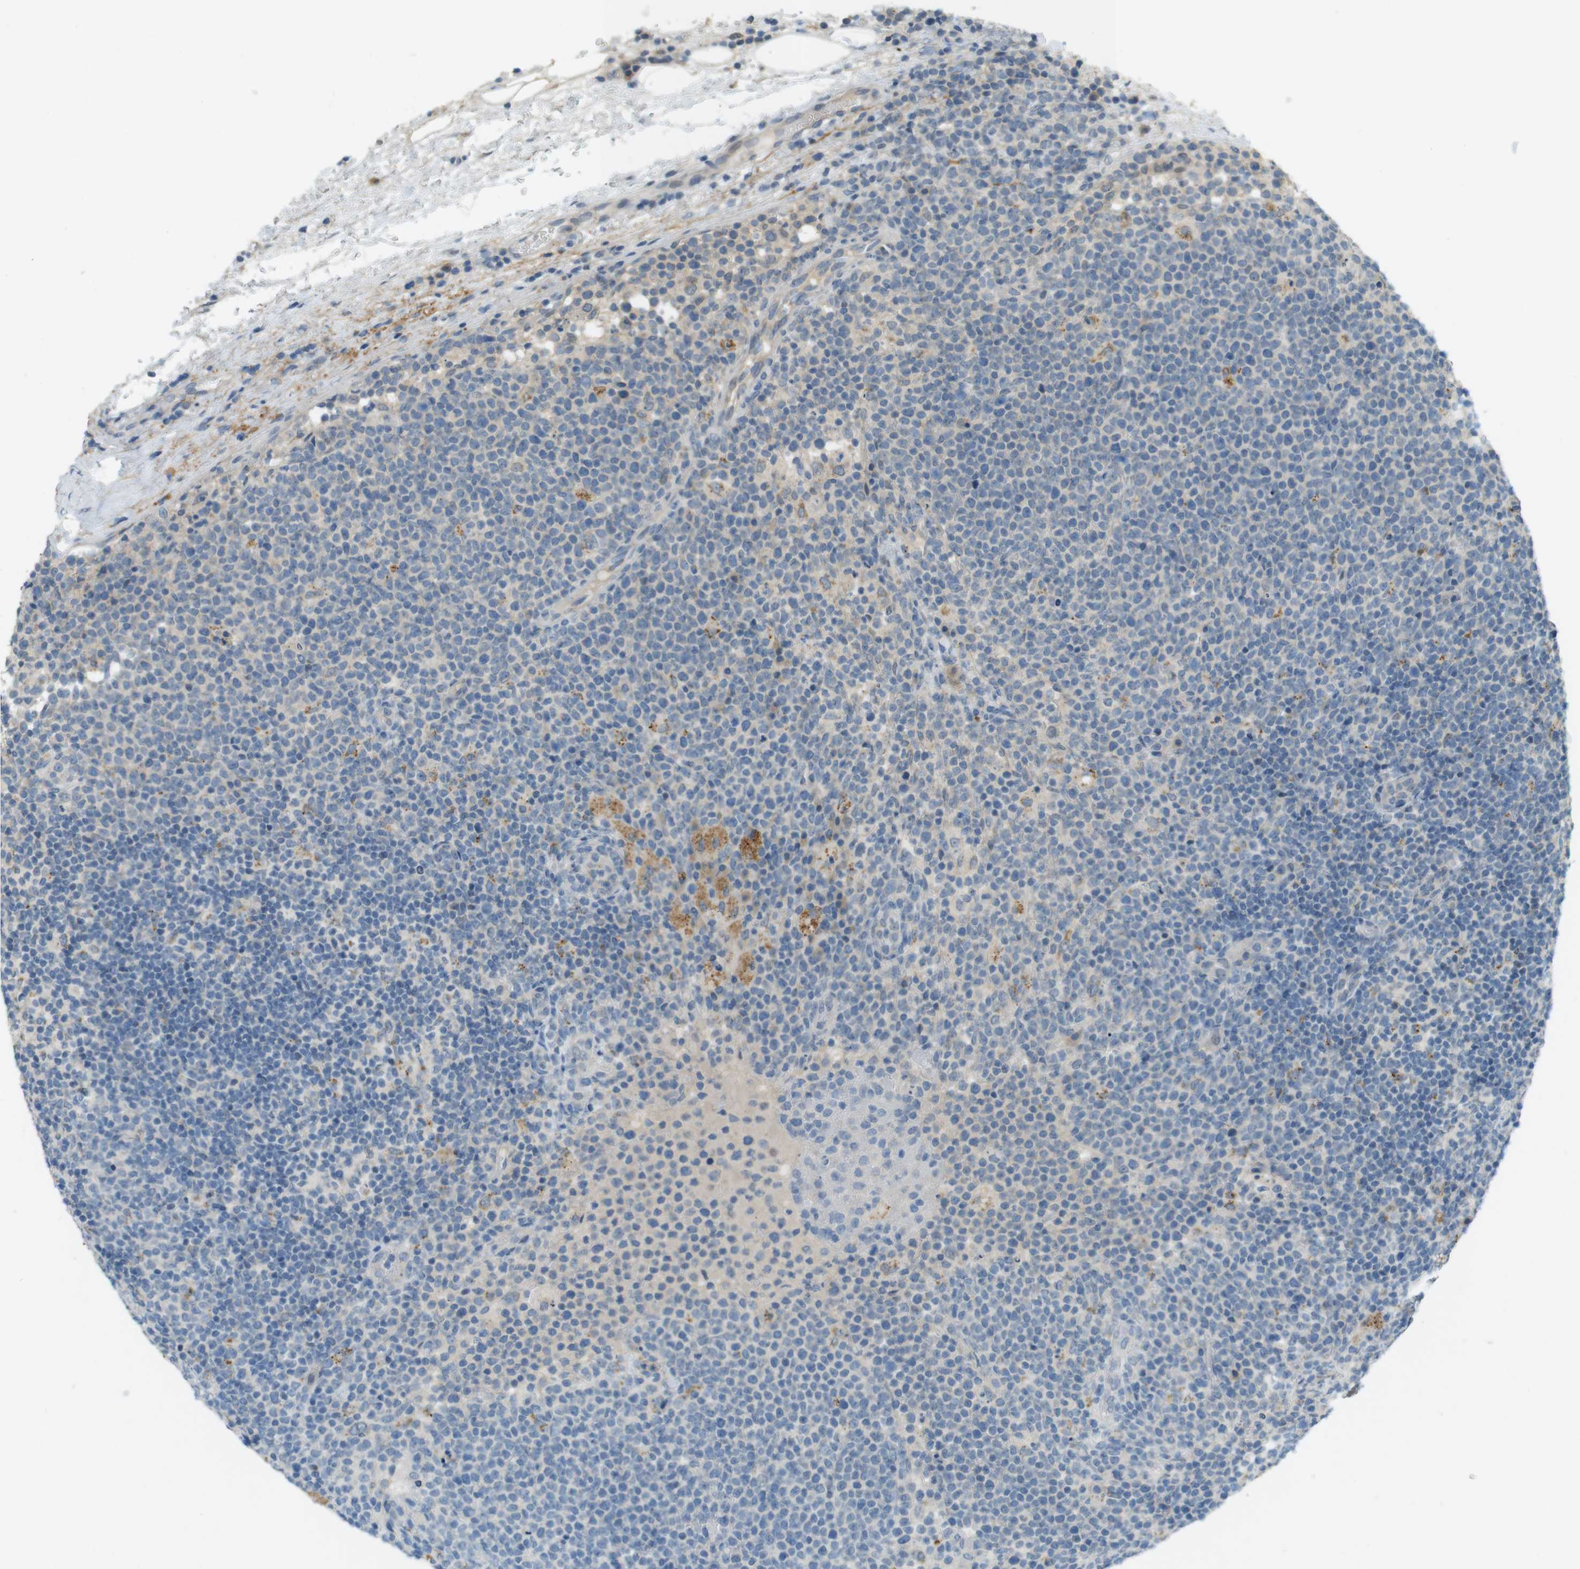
{"staining": {"intensity": "moderate", "quantity": "25%-75%", "location": "cytoplasmic/membranous"}, "tissue": "lymphoma", "cell_type": "Tumor cells", "image_type": "cancer", "snomed": [{"axis": "morphology", "description": "Malignant lymphoma, non-Hodgkin's type, High grade"}, {"axis": "topography", "description": "Lymph node"}], "caption": "Immunohistochemistry staining of malignant lymphoma, non-Hodgkin's type (high-grade), which reveals medium levels of moderate cytoplasmic/membranous expression in about 25%-75% of tumor cells indicating moderate cytoplasmic/membranous protein staining. The staining was performed using DAB (3,3'-diaminobenzidine) (brown) for protein detection and nuclei were counterstained in hematoxylin (blue).", "gene": "UGT8", "patient": {"sex": "male", "age": 61}}